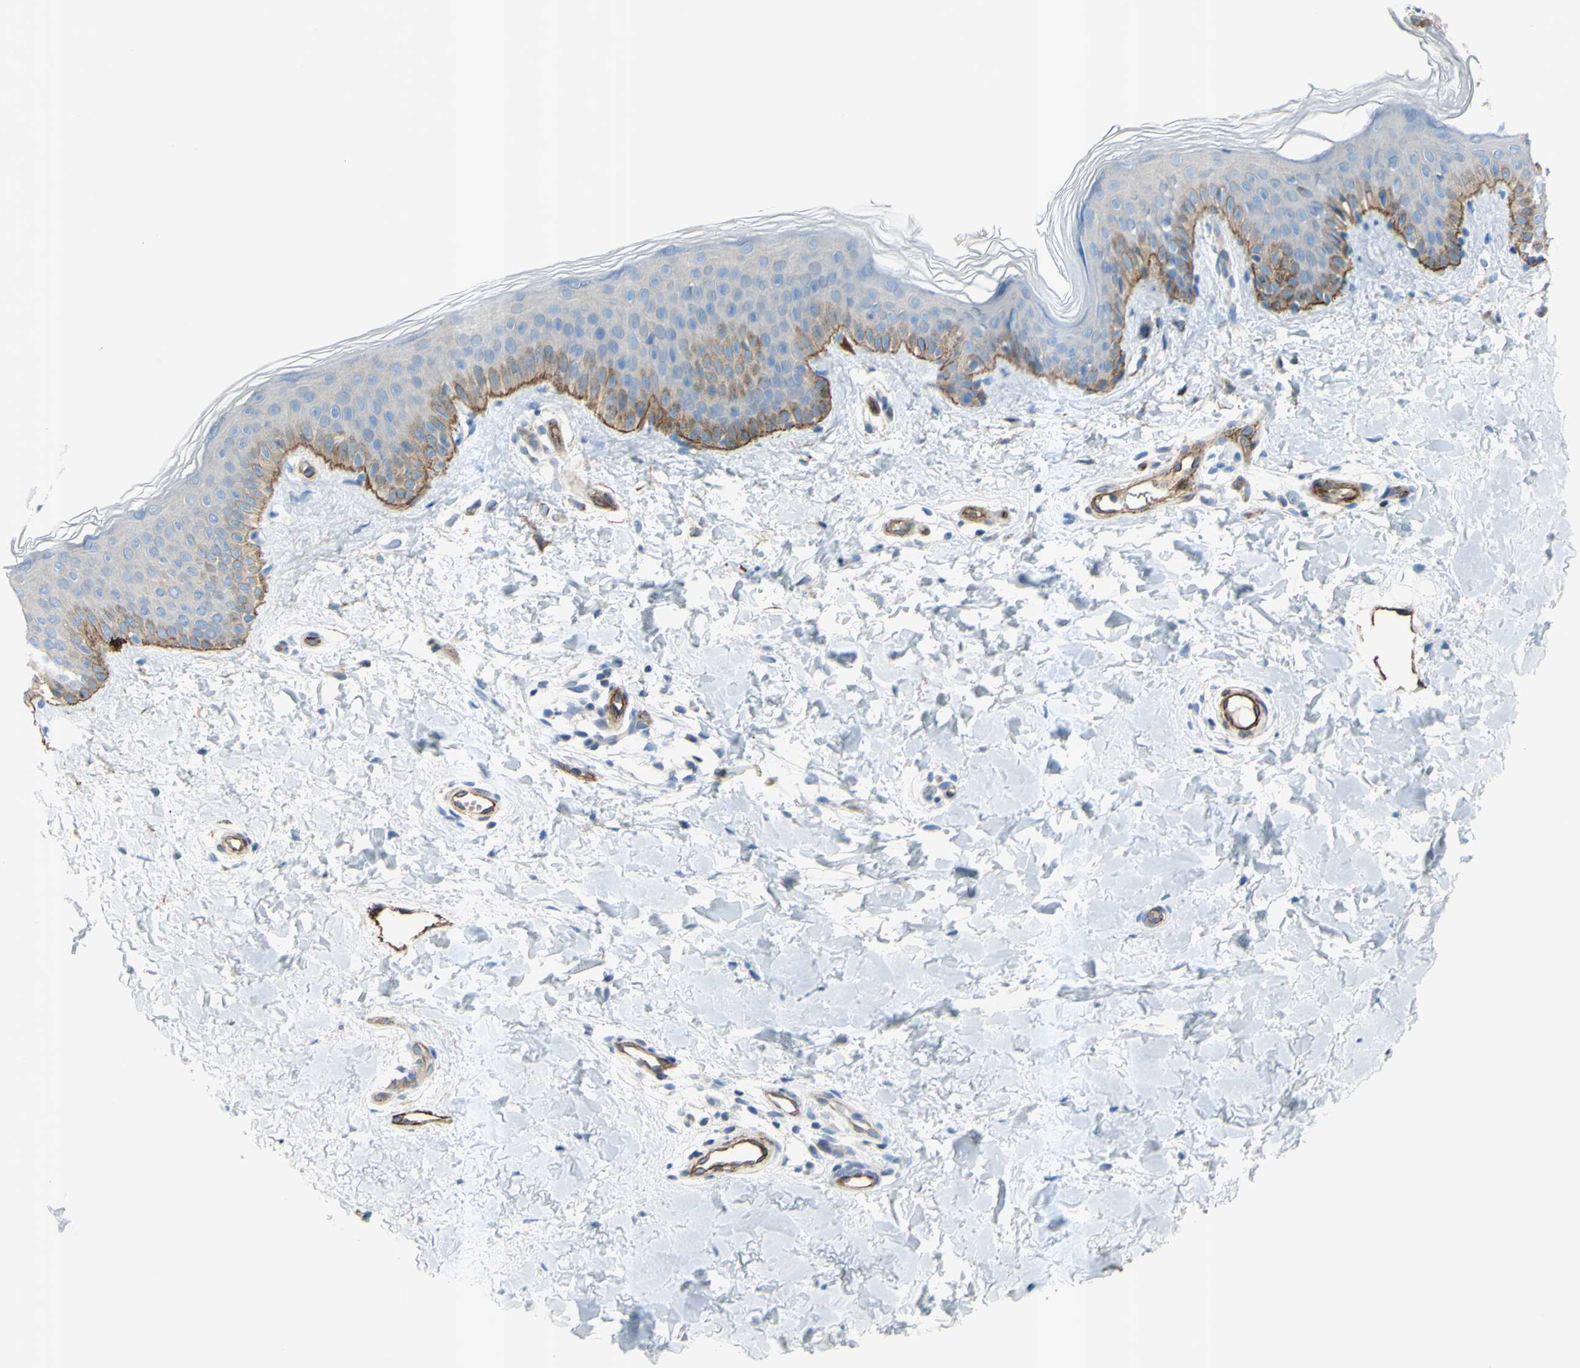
{"staining": {"intensity": "negative", "quantity": "none", "location": "none"}, "tissue": "skin", "cell_type": "Fibroblasts", "image_type": "normal", "snomed": [{"axis": "morphology", "description": "Normal tissue, NOS"}, {"axis": "topography", "description": "Skin"}], "caption": "DAB (3,3'-diaminobenzidine) immunohistochemical staining of normal human skin shows no significant positivity in fibroblasts. The staining was performed using DAB to visualize the protein expression in brown, while the nuclei were stained in blue with hematoxylin (Magnification: 20x).", "gene": "PRRG2", "patient": {"sex": "male", "age": 16}}